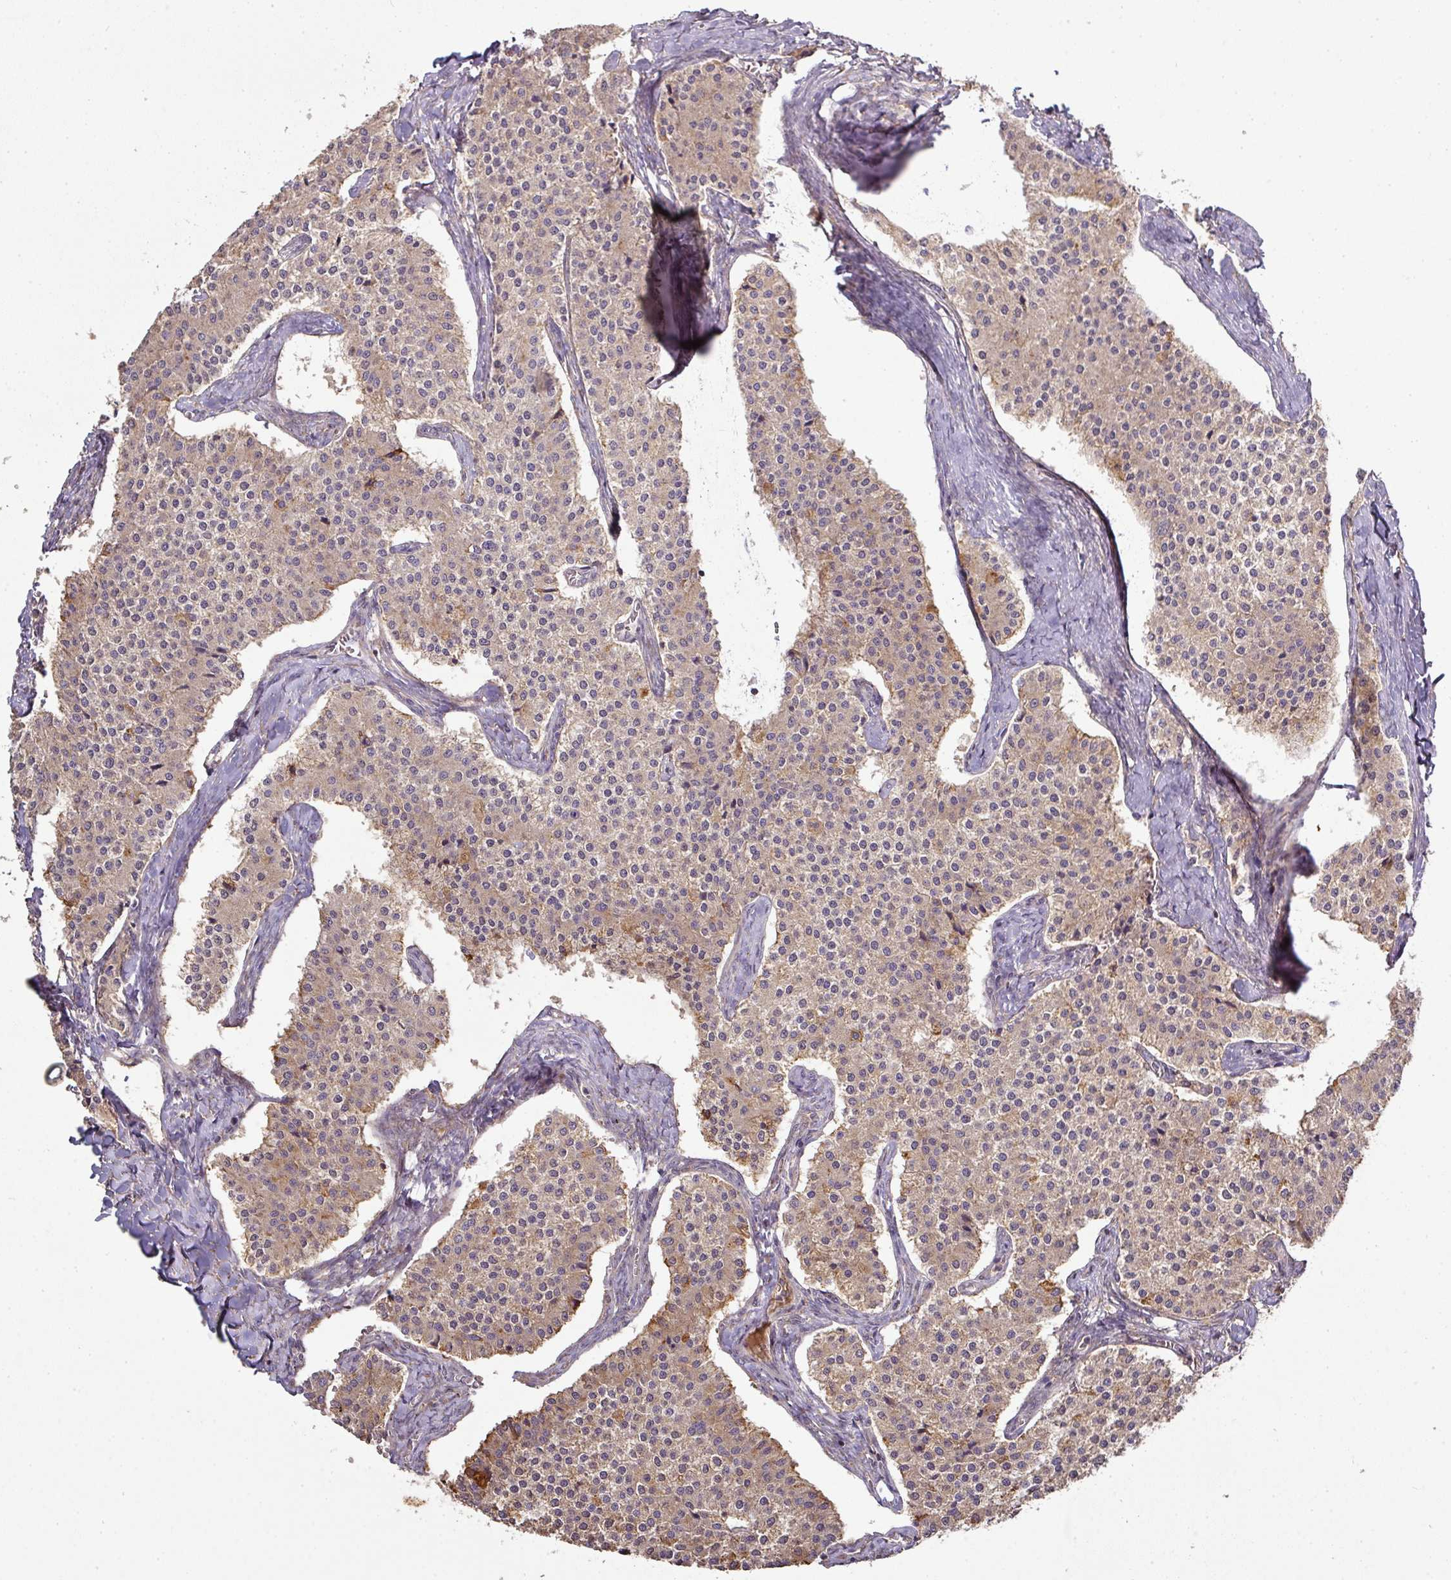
{"staining": {"intensity": "weak", "quantity": ">75%", "location": "cytoplasmic/membranous"}, "tissue": "carcinoid", "cell_type": "Tumor cells", "image_type": "cancer", "snomed": [{"axis": "morphology", "description": "Carcinoid, malignant, NOS"}, {"axis": "topography", "description": "Colon"}], "caption": "Approximately >75% of tumor cells in human malignant carcinoid demonstrate weak cytoplasmic/membranous protein expression as visualized by brown immunohistochemical staining.", "gene": "GALP", "patient": {"sex": "female", "age": 52}}